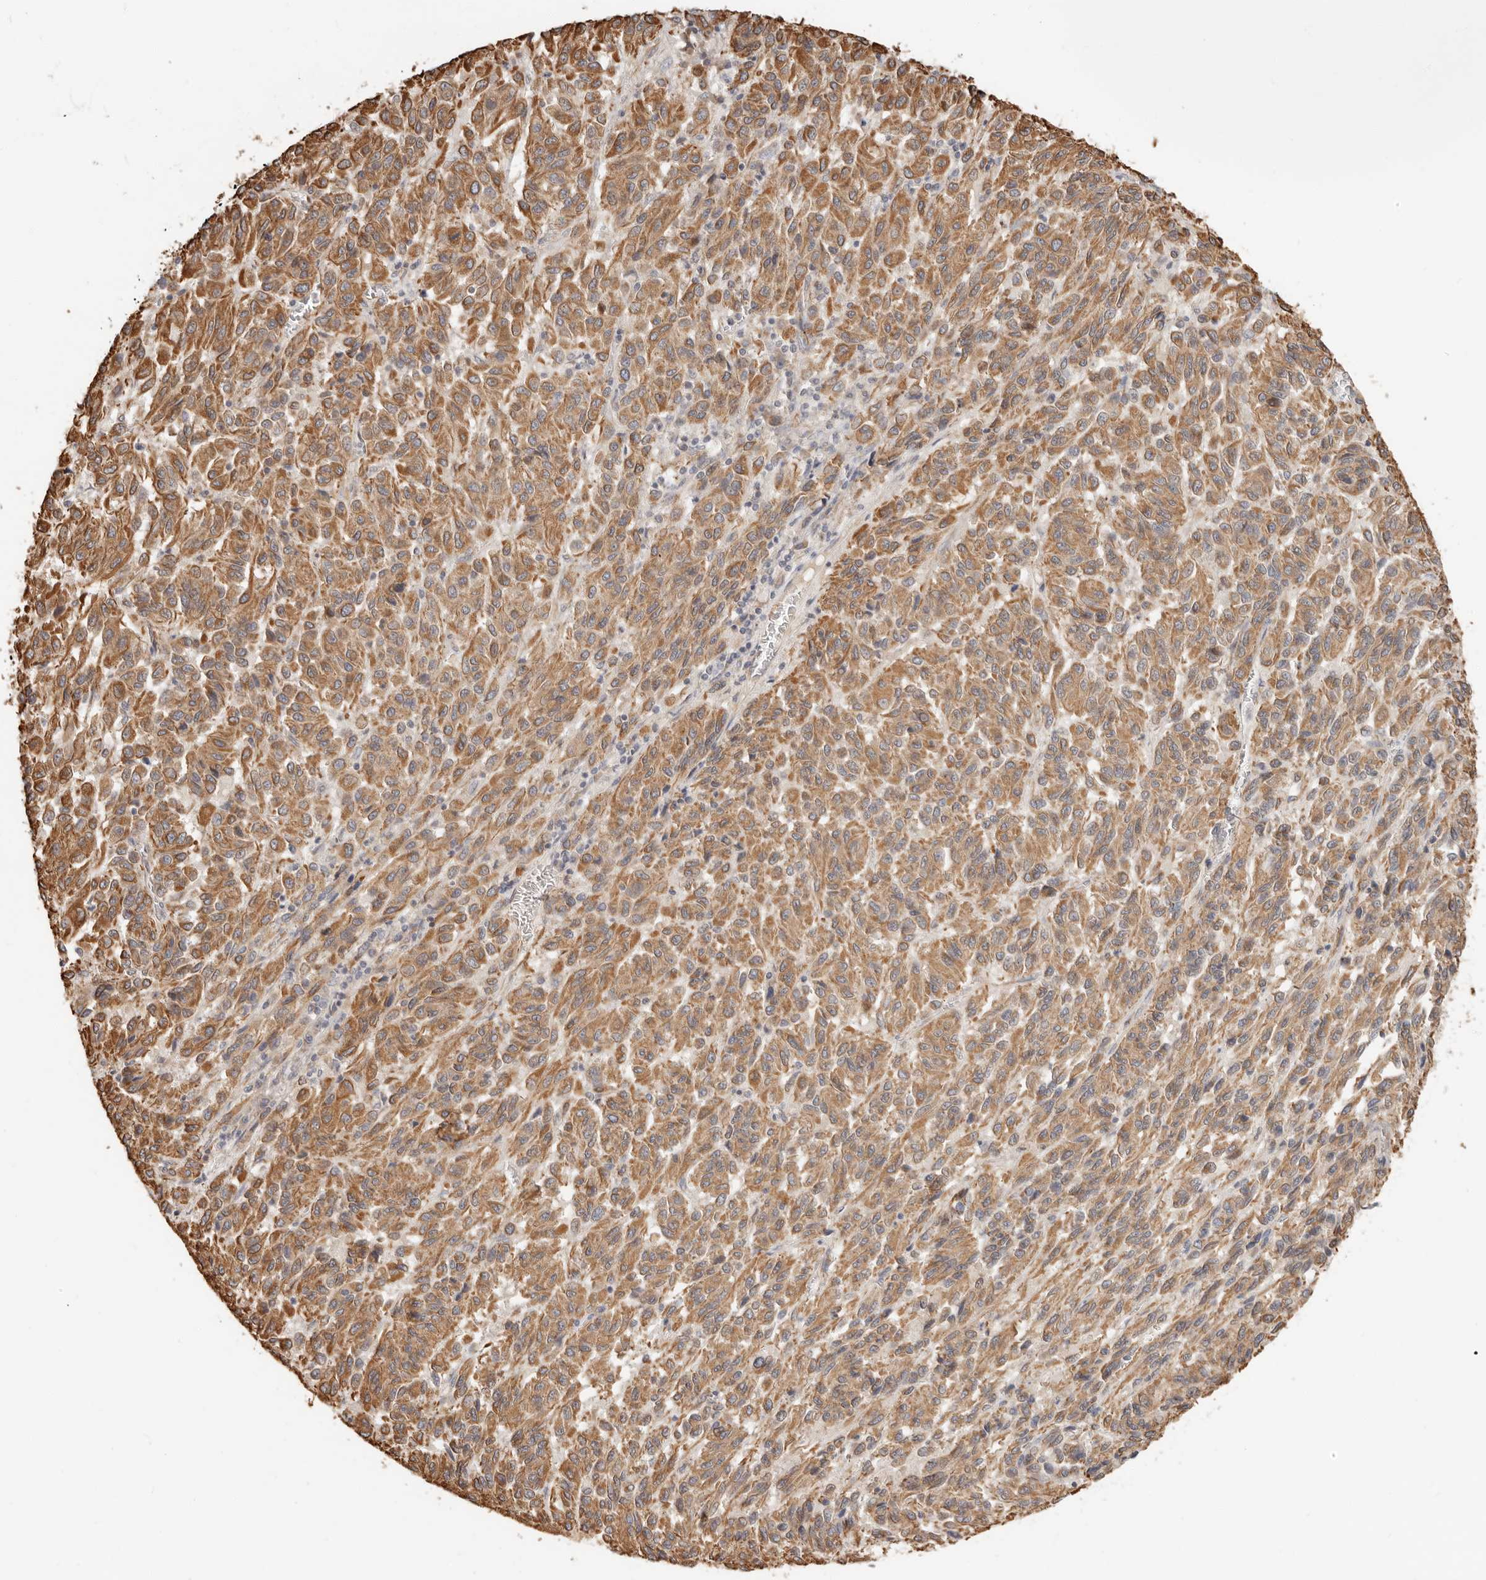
{"staining": {"intensity": "moderate", "quantity": ">75%", "location": "cytoplasmic/membranous"}, "tissue": "melanoma", "cell_type": "Tumor cells", "image_type": "cancer", "snomed": [{"axis": "morphology", "description": "Malignant melanoma, Metastatic site"}, {"axis": "topography", "description": "Lung"}], "caption": "Immunohistochemical staining of malignant melanoma (metastatic site) reveals moderate cytoplasmic/membranous protein expression in about >75% of tumor cells. (DAB (3,3'-diaminobenzidine) IHC with brightfield microscopy, high magnification).", "gene": "SPRING1", "patient": {"sex": "male", "age": 64}}